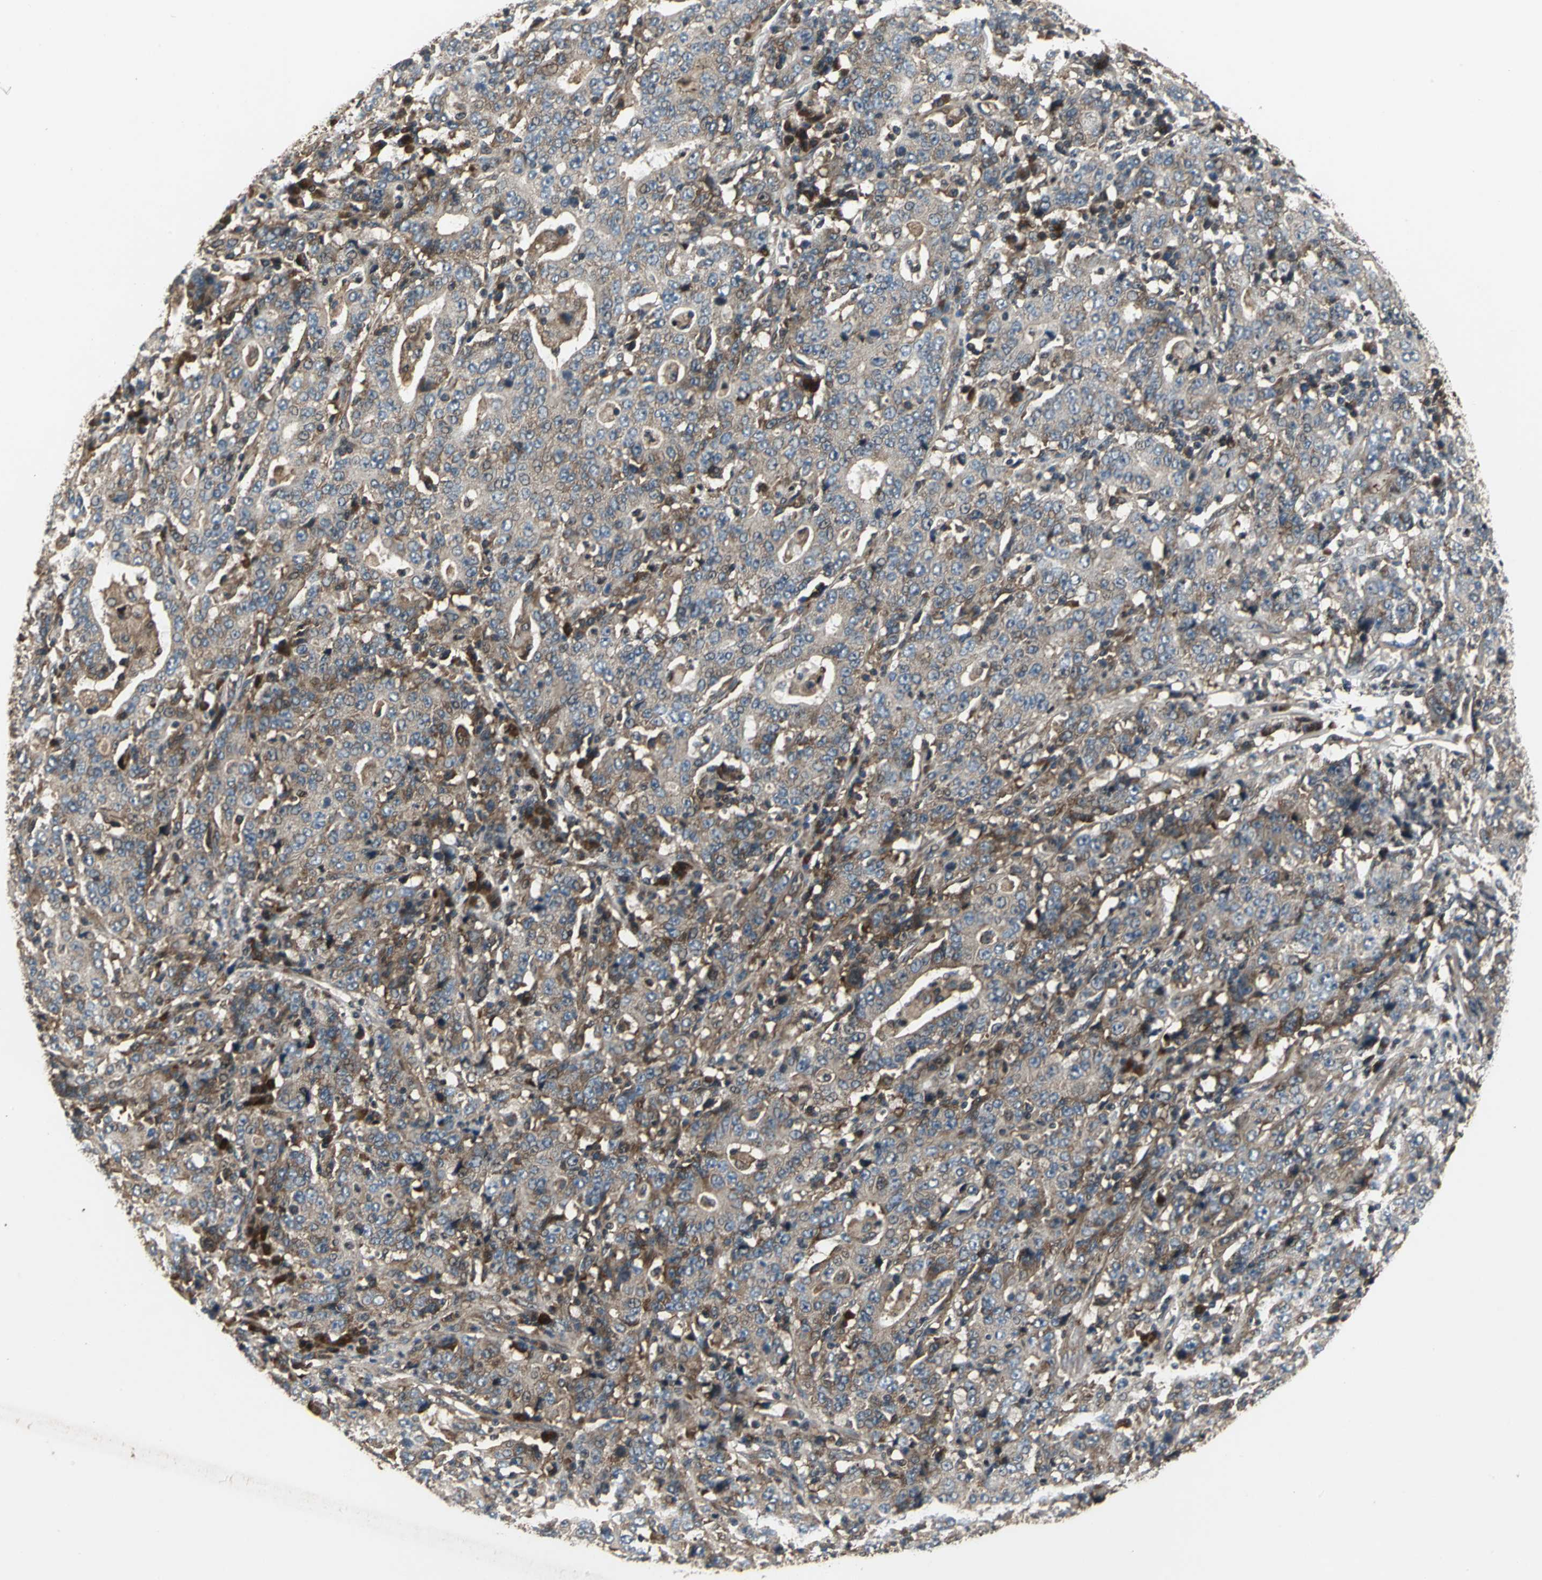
{"staining": {"intensity": "moderate", "quantity": "25%-75%", "location": "cytoplasmic/membranous"}, "tissue": "stomach cancer", "cell_type": "Tumor cells", "image_type": "cancer", "snomed": [{"axis": "morphology", "description": "Normal tissue, NOS"}, {"axis": "morphology", "description": "Adenocarcinoma, NOS"}, {"axis": "topography", "description": "Stomach, upper"}, {"axis": "topography", "description": "Stomach"}], "caption": "Protein staining demonstrates moderate cytoplasmic/membranous expression in about 25%-75% of tumor cells in stomach cancer.", "gene": "EIF2B2", "patient": {"sex": "male", "age": 59}}